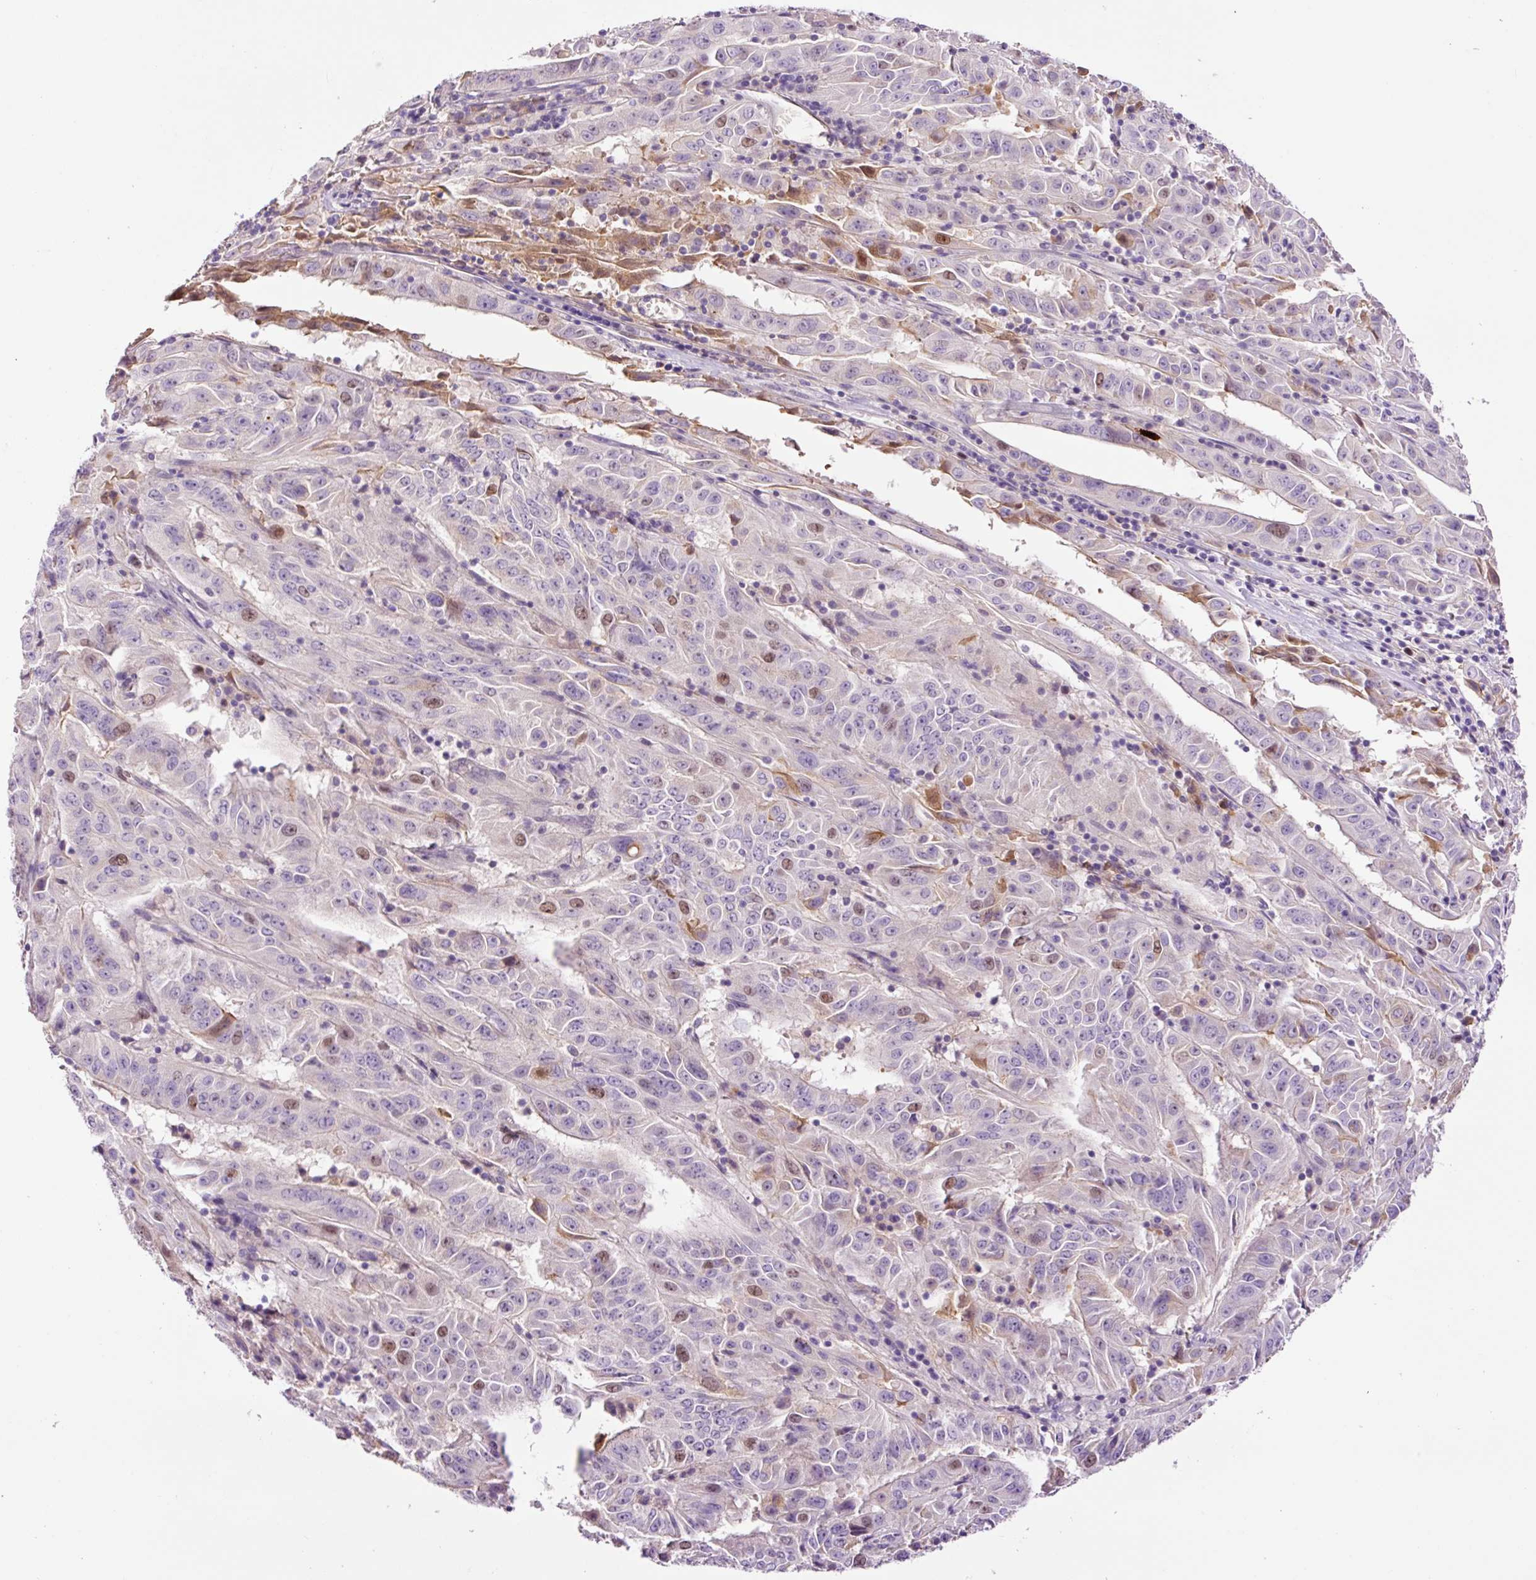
{"staining": {"intensity": "moderate", "quantity": "<25%", "location": "nuclear"}, "tissue": "pancreatic cancer", "cell_type": "Tumor cells", "image_type": "cancer", "snomed": [{"axis": "morphology", "description": "Adenocarcinoma, NOS"}, {"axis": "topography", "description": "Pancreas"}], "caption": "High-magnification brightfield microscopy of adenocarcinoma (pancreatic) stained with DAB (3,3'-diaminobenzidine) (brown) and counterstained with hematoxylin (blue). tumor cells exhibit moderate nuclear positivity is identified in approximately<25% of cells. (Brightfield microscopy of DAB IHC at high magnification).", "gene": "DPPA4", "patient": {"sex": "male", "age": 63}}